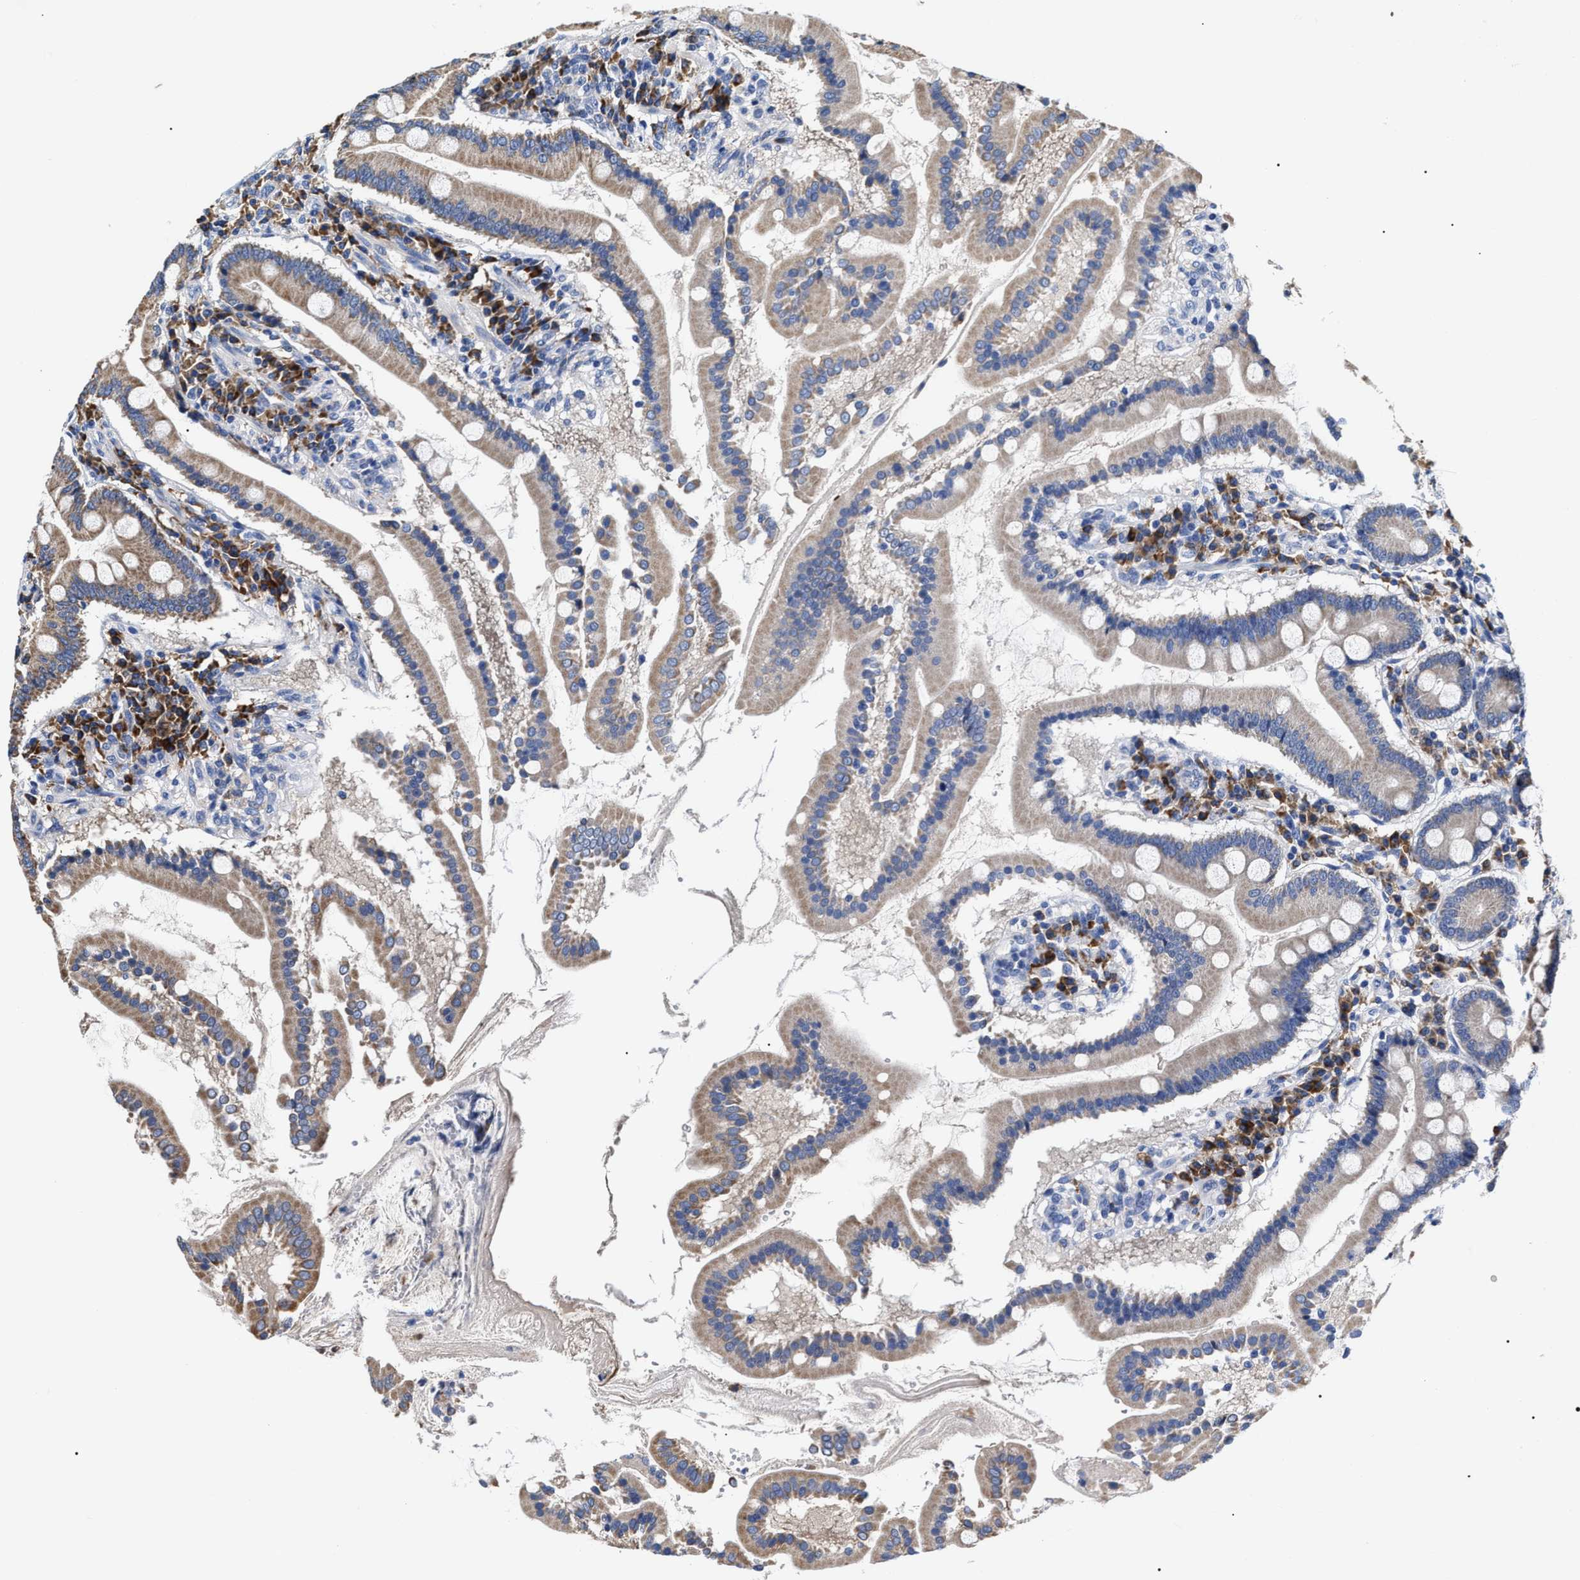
{"staining": {"intensity": "moderate", "quantity": ">75%", "location": "cytoplasmic/membranous"}, "tissue": "duodenum", "cell_type": "Glandular cells", "image_type": "normal", "snomed": [{"axis": "morphology", "description": "Normal tissue, NOS"}, {"axis": "topography", "description": "Duodenum"}], "caption": "High-magnification brightfield microscopy of normal duodenum stained with DAB (3,3'-diaminobenzidine) (brown) and counterstained with hematoxylin (blue). glandular cells exhibit moderate cytoplasmic/membranous staining is seen in about>75% of cells. (DAB (3,3'-diaminobenzidine) IHC with brightfield microscopy, high magnification).", "gene": "MACC1", "patient": {"sex": "male", "age": 50}}